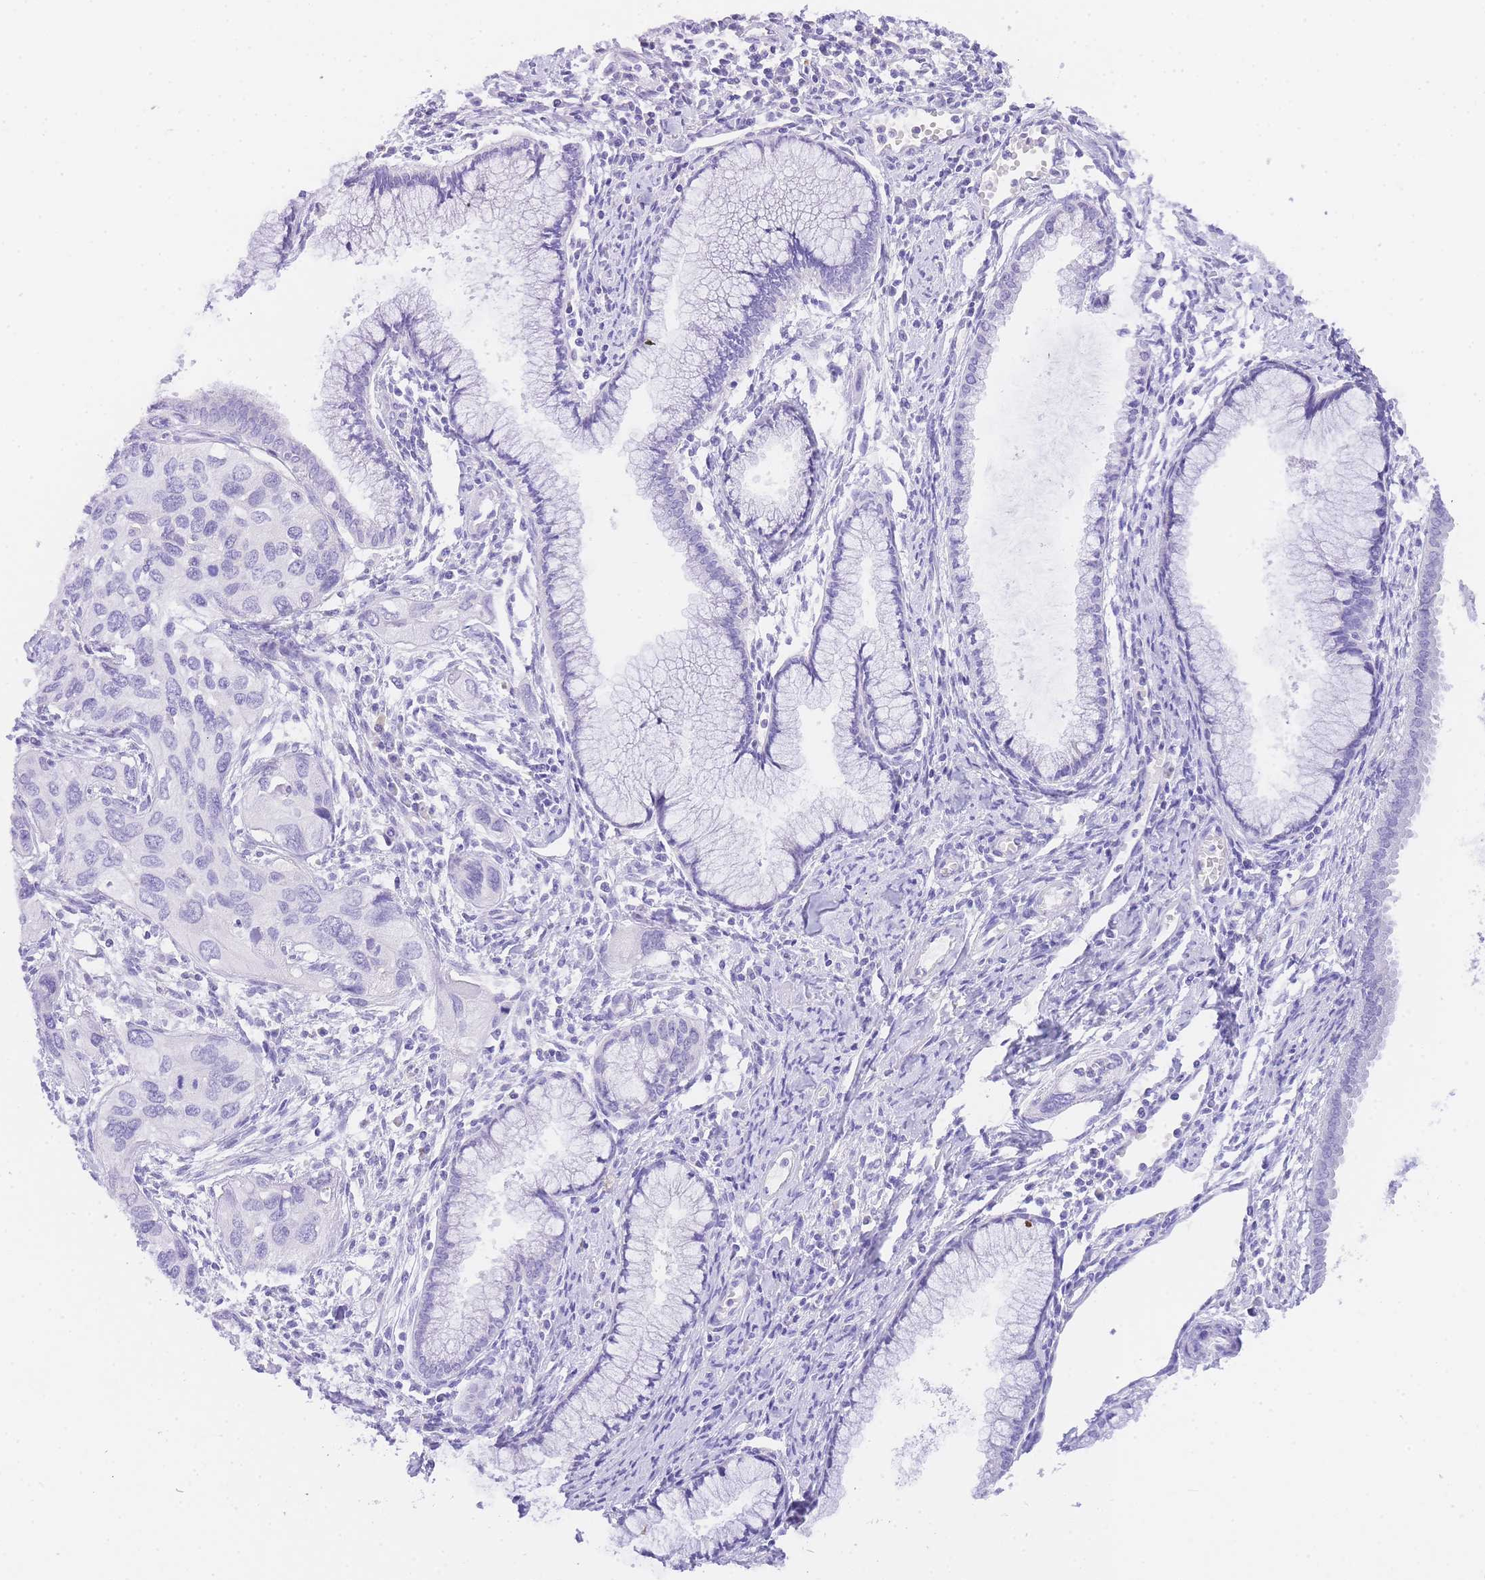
{"staining": {"intensity": "negative", "quantity": "none", "location": "none"}, "tissue": "cervical cancer", "cell_type": "Tumor cells", "image_type": "cancer", "snomed": [{"axis": "morphology", "description": "Squamous cell carcinoma, NOS"}, {"axis": "topography", "description": "Cervix"}], "caption": "Human cervical squamous cell carcinoma stained for a protein using immunohistochemistry (IHC) exhibits no expression in tumor cells.", "gene": "NKD2", "patient": {"sex": "female", "age": 55}}